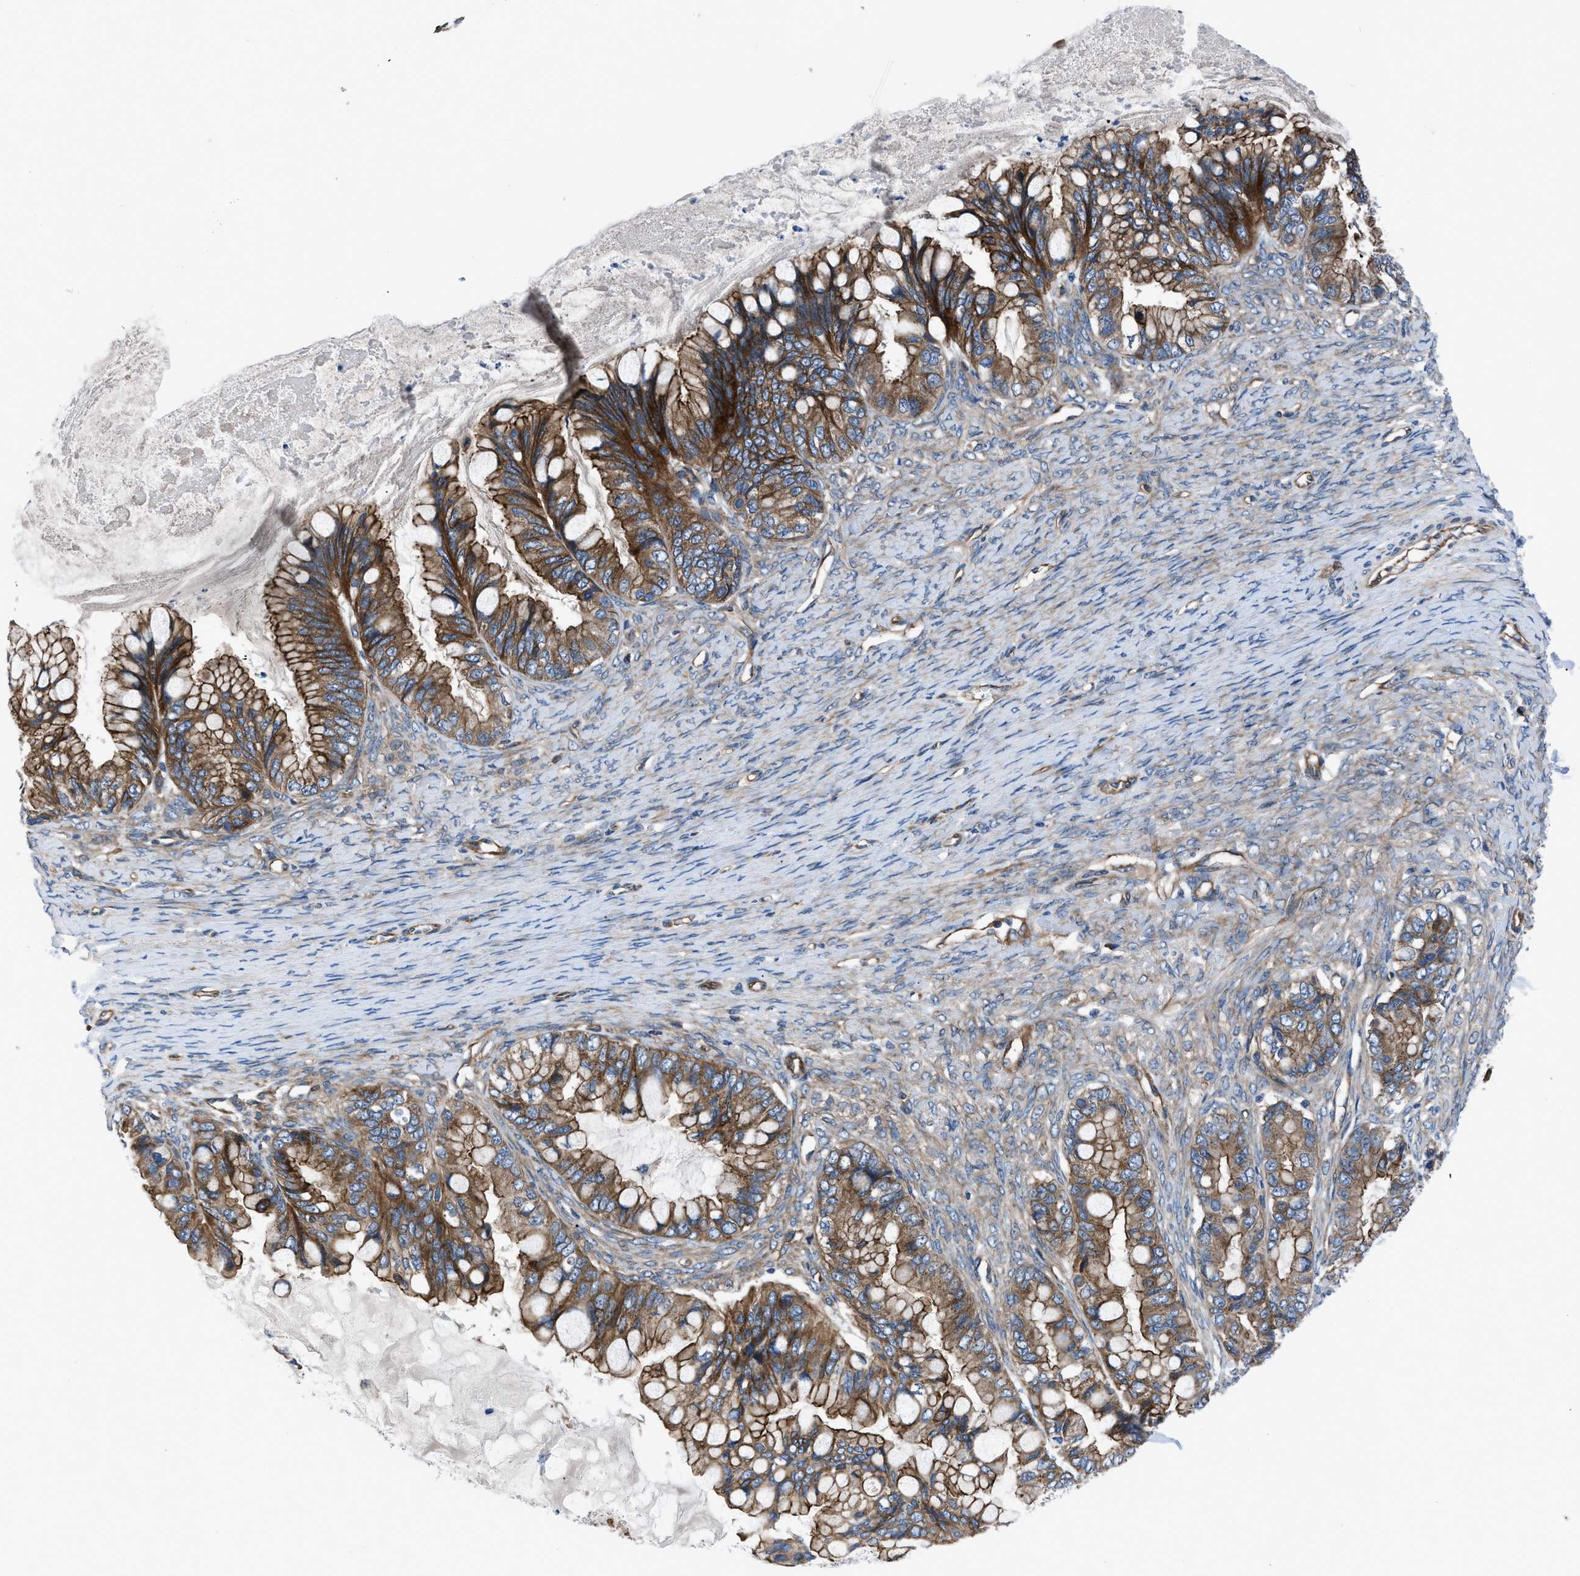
{"staining": {"intensity": "strong", "quantity": ">75%", "location": "cytoplasmic/membranous"}, "tissue": "ovarian cancer", "cell_type": "Tumor cells", "image_type": "cancer", "snomed": [{"axis": "morphology", "description": "Cystadenocarcinoma, mucinous, NOS"}, {"axis": "topography", "description": "Ovary"}], "caption": "Immunohistochemistry (IHC) (DAB) staining of human ovarian cancer (mucinous cystadenocarcinoma) exhibits strong cytoplasmic/membranous protein expression in about >75% of tumor cells.", "gene": "TRIP4", "patient": {"sex": "female", "age": 80}}